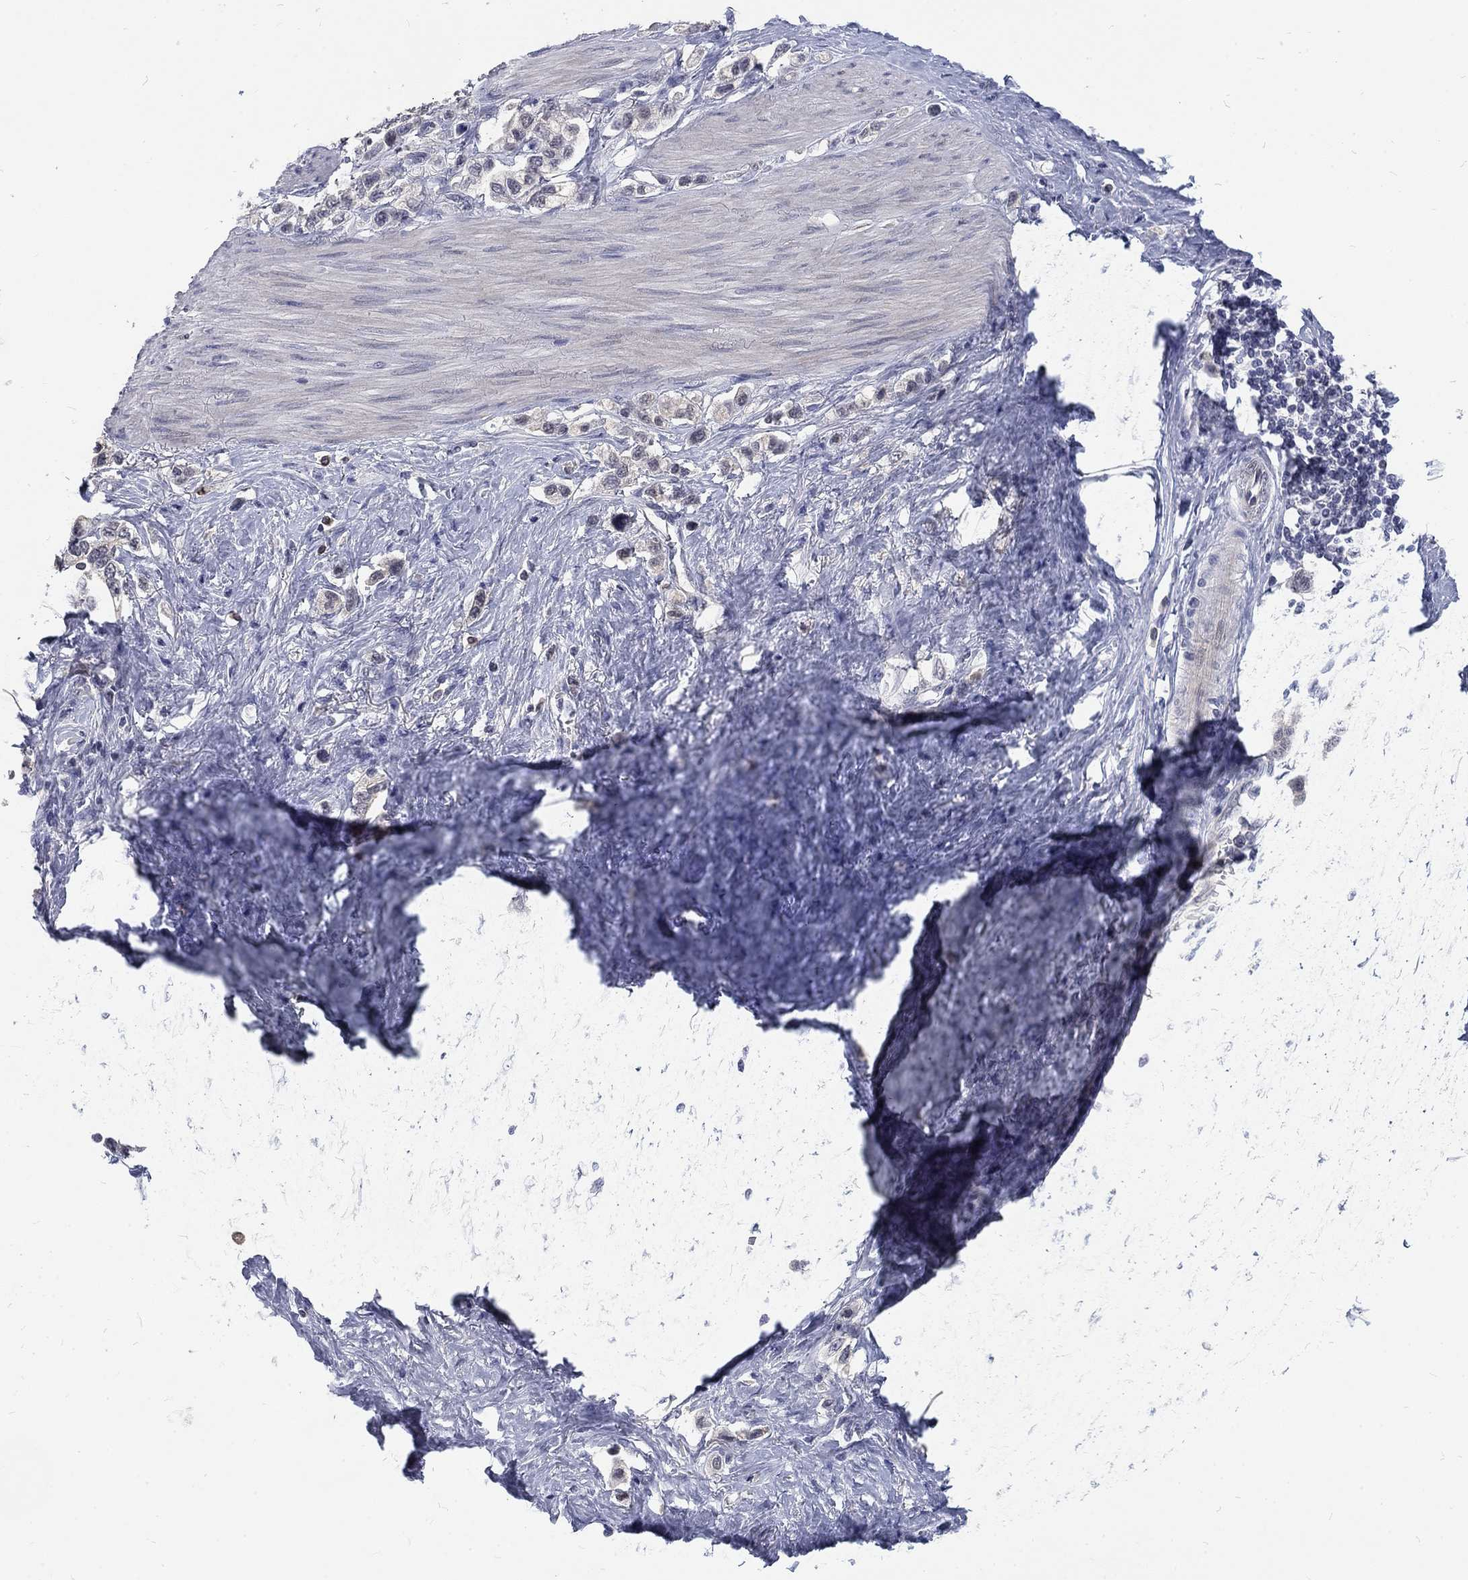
{"staining": {"intensity": "negative", "quantity": "none", "location": "none"}, "tissue": "stomach cancer", "cell_type": "Tumor cells", "image_type": "cancer", "snomed": [{"axis": "morphology", "description": "Normal tissue, NOS"}, {"axis": "morphology", "description": "Adenocarcinoma, NOS"}, {"axis": "morphology", "description": "Adenocarcinoma, High grade"}, {"axis": "topography", "description": "Stomach, upper"}, {"axis": "topography", "description": "Stomach"}], "caption": "IHC histopathology image of human stomach cancer (high-grade adenocarcinoma) stained for a protein (brown), which shows no staining in tumor cells.", "gene": "PHKA1", "patient": {"sex": "female", "age": 65}}